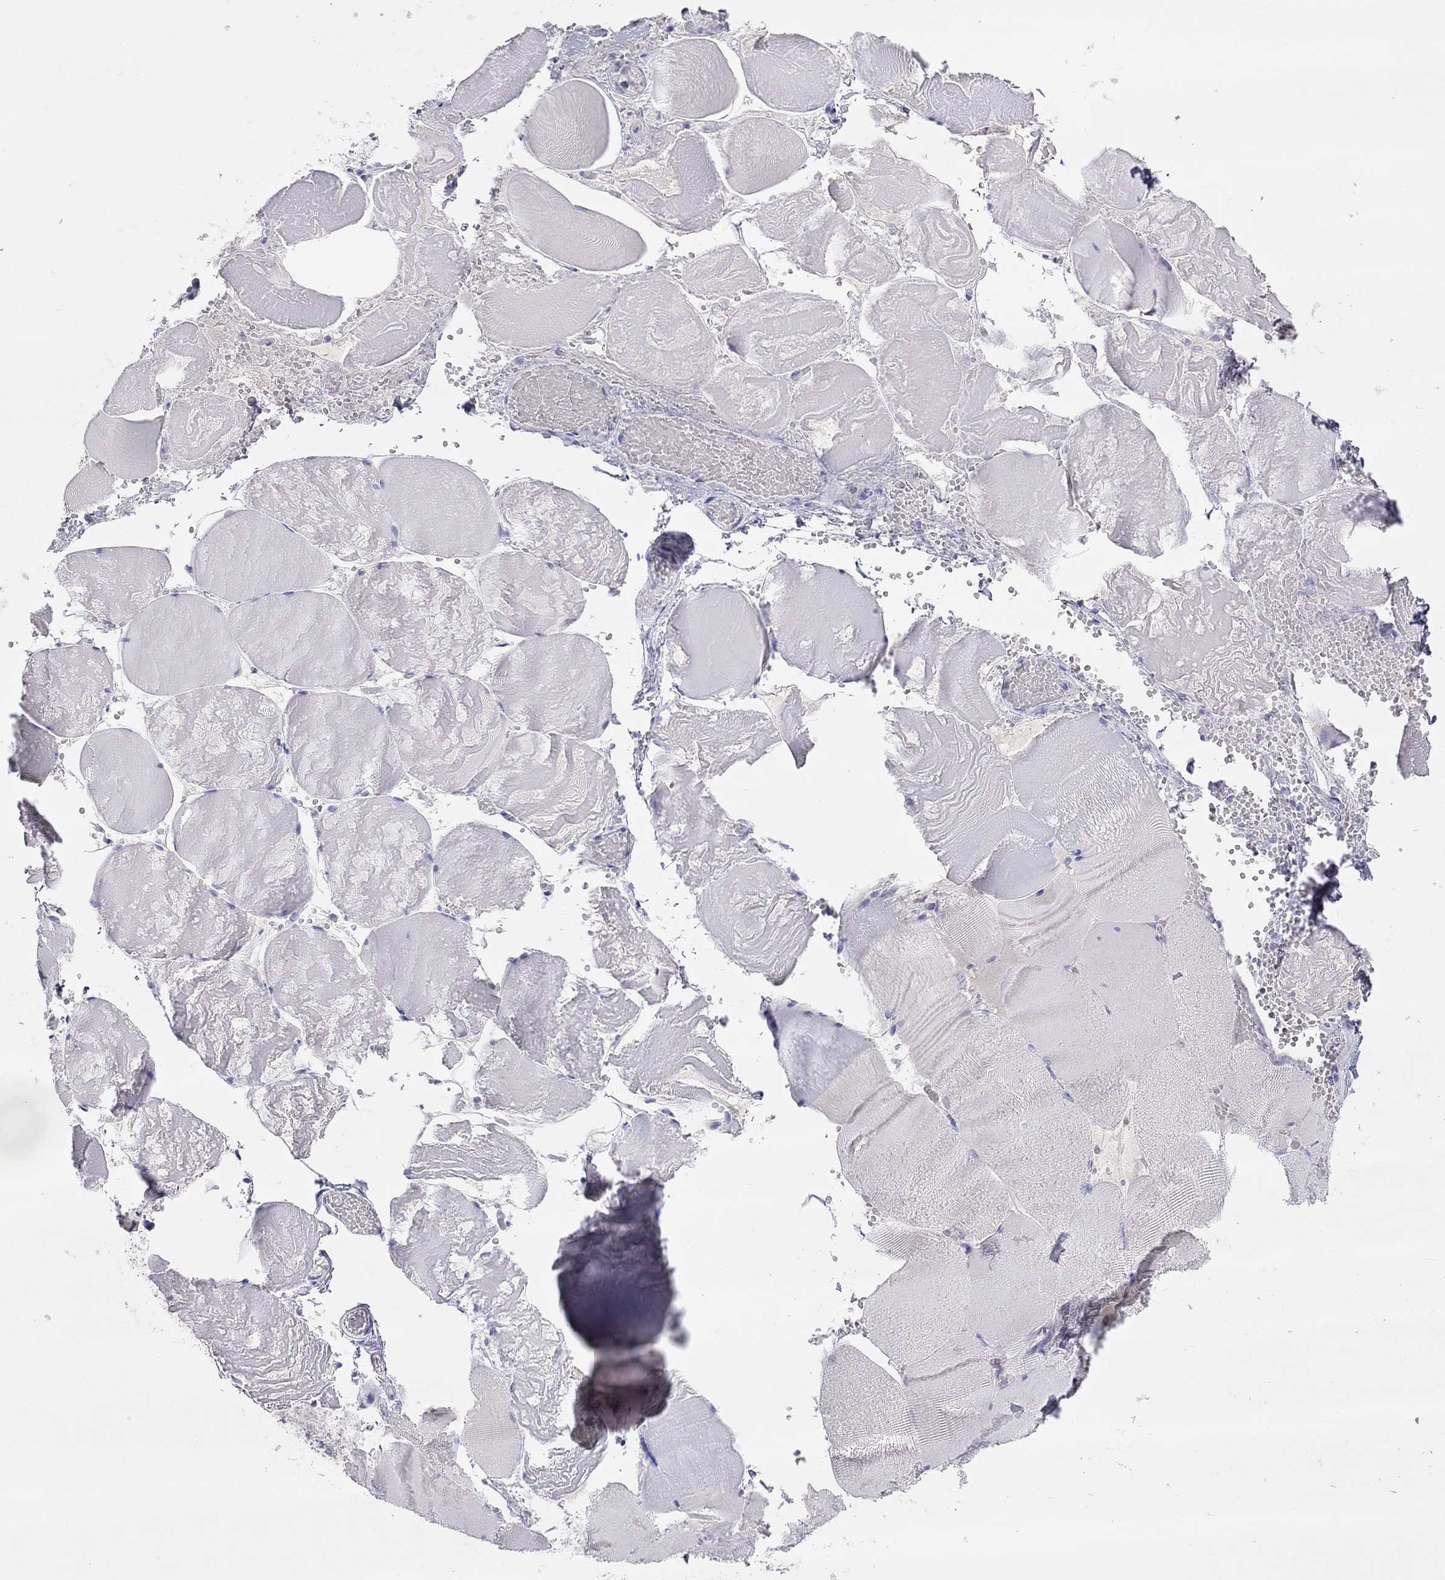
{"staining": {"intensity": "negative", "quantity": "none", "location": "none"}, "tissue": "skeletal muscle", "cell_type": "Myocytes", "image_type": "normal", "snomed": [{"axis": "morphology", "description": "Normal tissue, NOS"}, {"axis": "morphology", "description": "Malignant melanoma, Metastatic site"}, {"axis": "topography", "description": "Skeletal muscle"}], "caption": "The photomicrograph reveals no significant staining in myocytes of skeletal muscle.", "gene": "ST7L", "patient": {"sex": "male", "age": 50}}